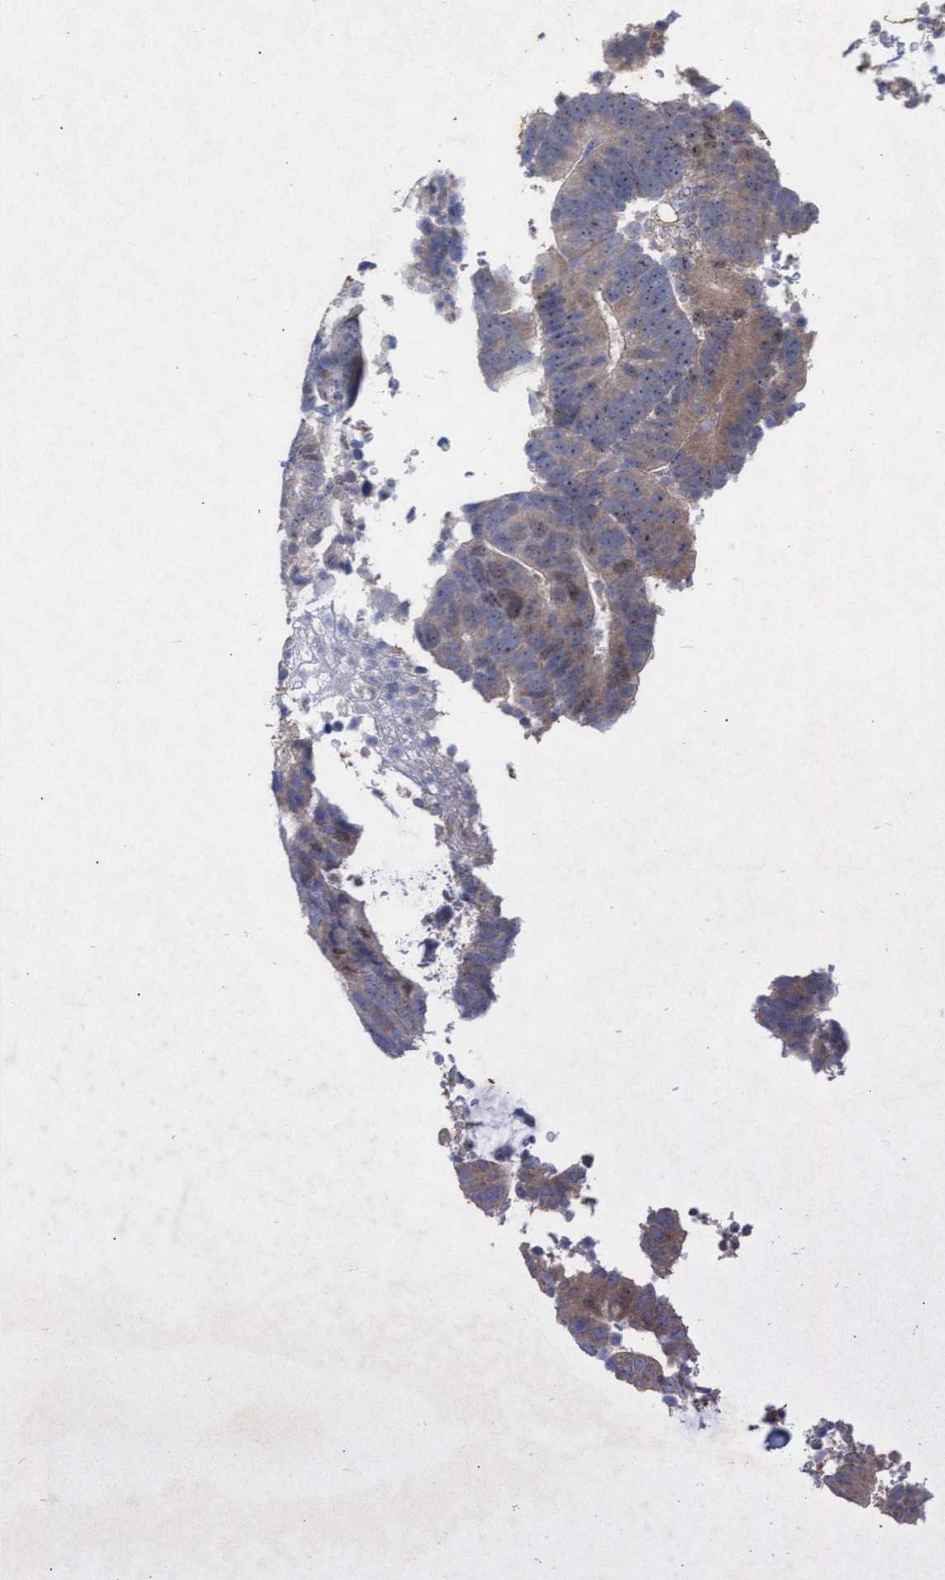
{"staining": {"intensity": "negative", "quantity": "none", "location": "none"}, "tissue": "colorectal cancer", "cell_type": "Tumor cells", "image_type": "cancer", "snomed": [{"axis": "morphology", "description": "Adenocarcinoma, NOS"}, {"axis": "topography", "description": "Colon"}], "caption": "Tumor cells are negative for protein expression in human adenocarcinoma (colorectal).", "gene": "ABCF2", "patient": {"sex": "male", "age": 56}}